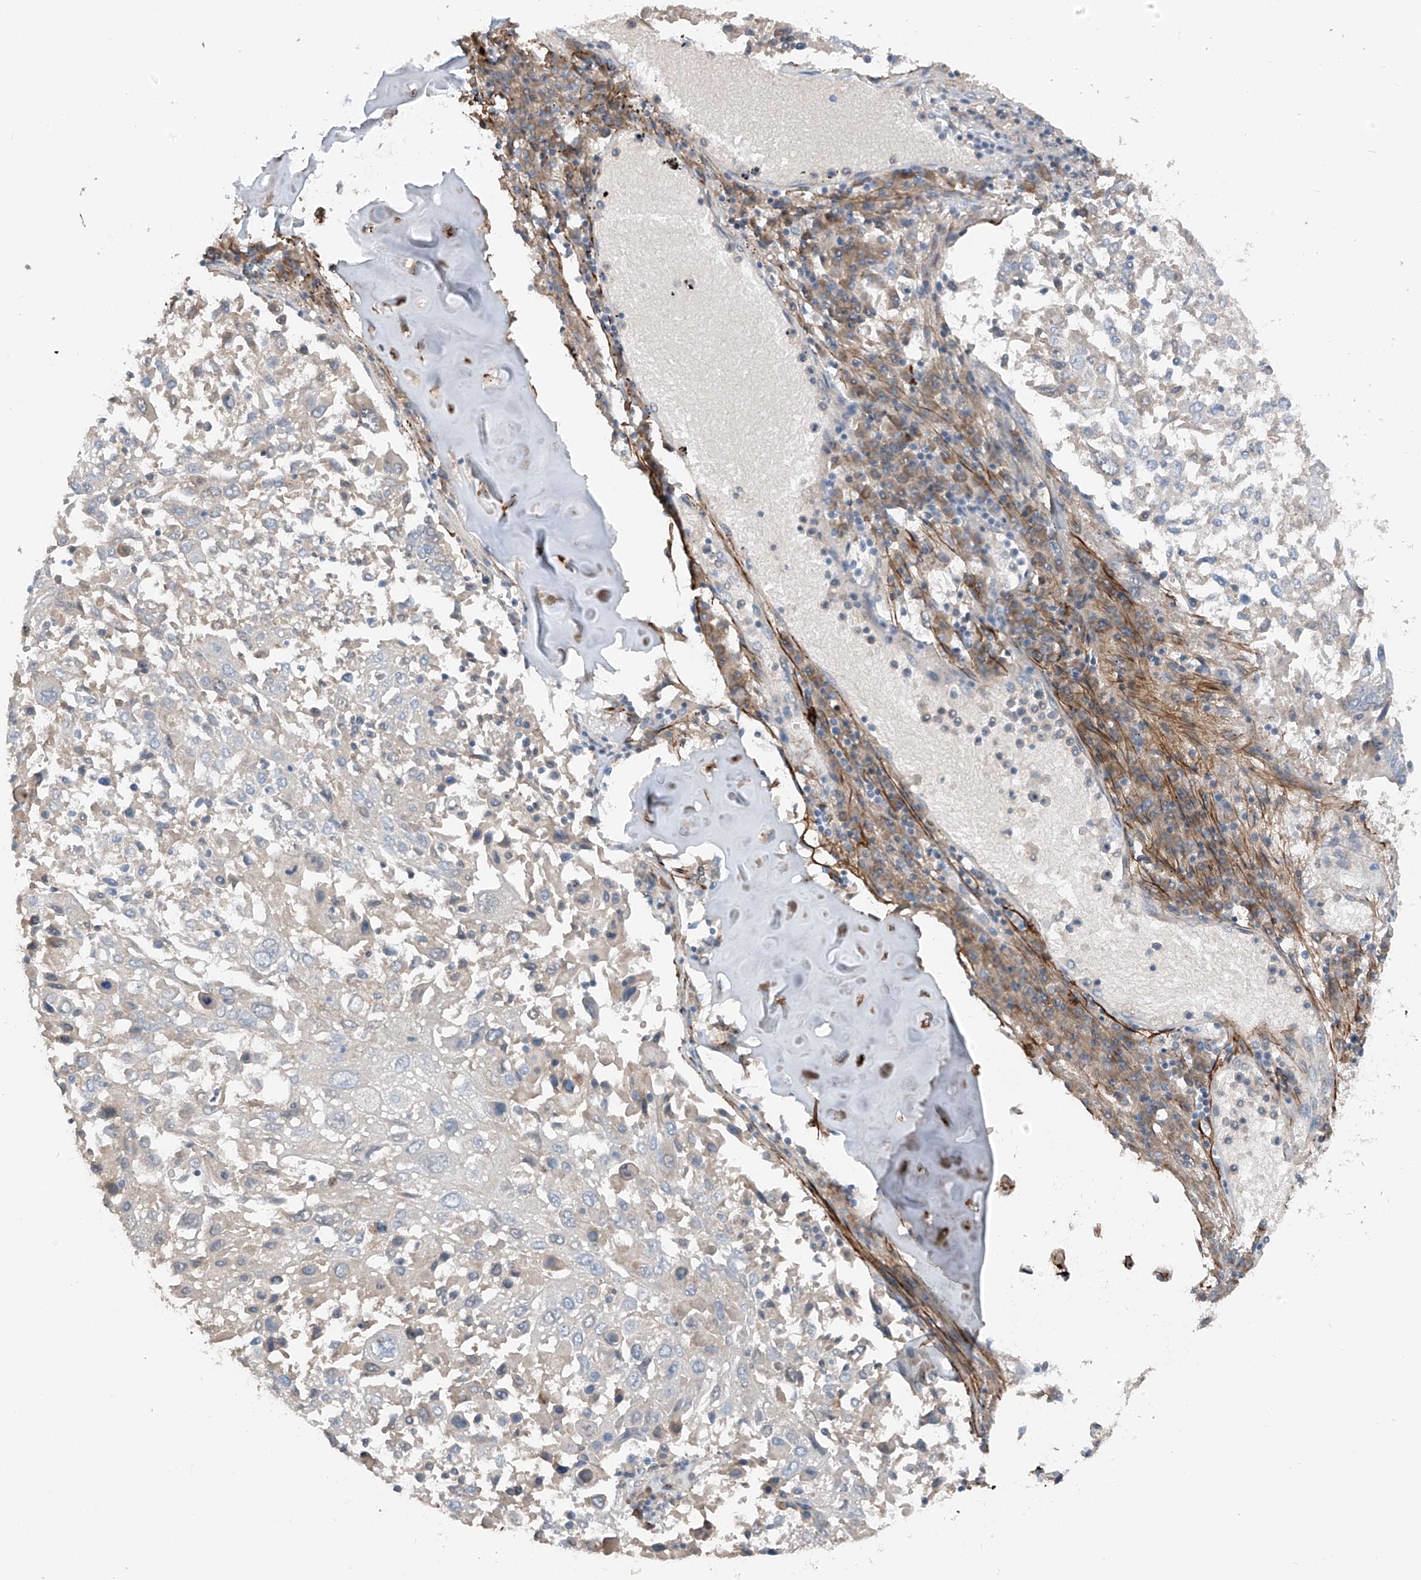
{"staining": {"intensity": "negative", "quantity": "none", "location": "none"}, "tissue": "lung cancer", "cell_type": "Tumor cells", "image_type": "cancer", "snomed": [{"axis": "morphology", "description": "Squamous cell carcinoma, NOS"}, {"axis": "topography", "description": "Lung"}], "caption": "IHC of human squamous cell carcinoma (lung) exhibits no expression in tumor cells. (Immunohistochemistry, brightfield microscopy, high magnification).", "gene": "GALNTL6", "patient": {"sex": "male", "age": 65}}